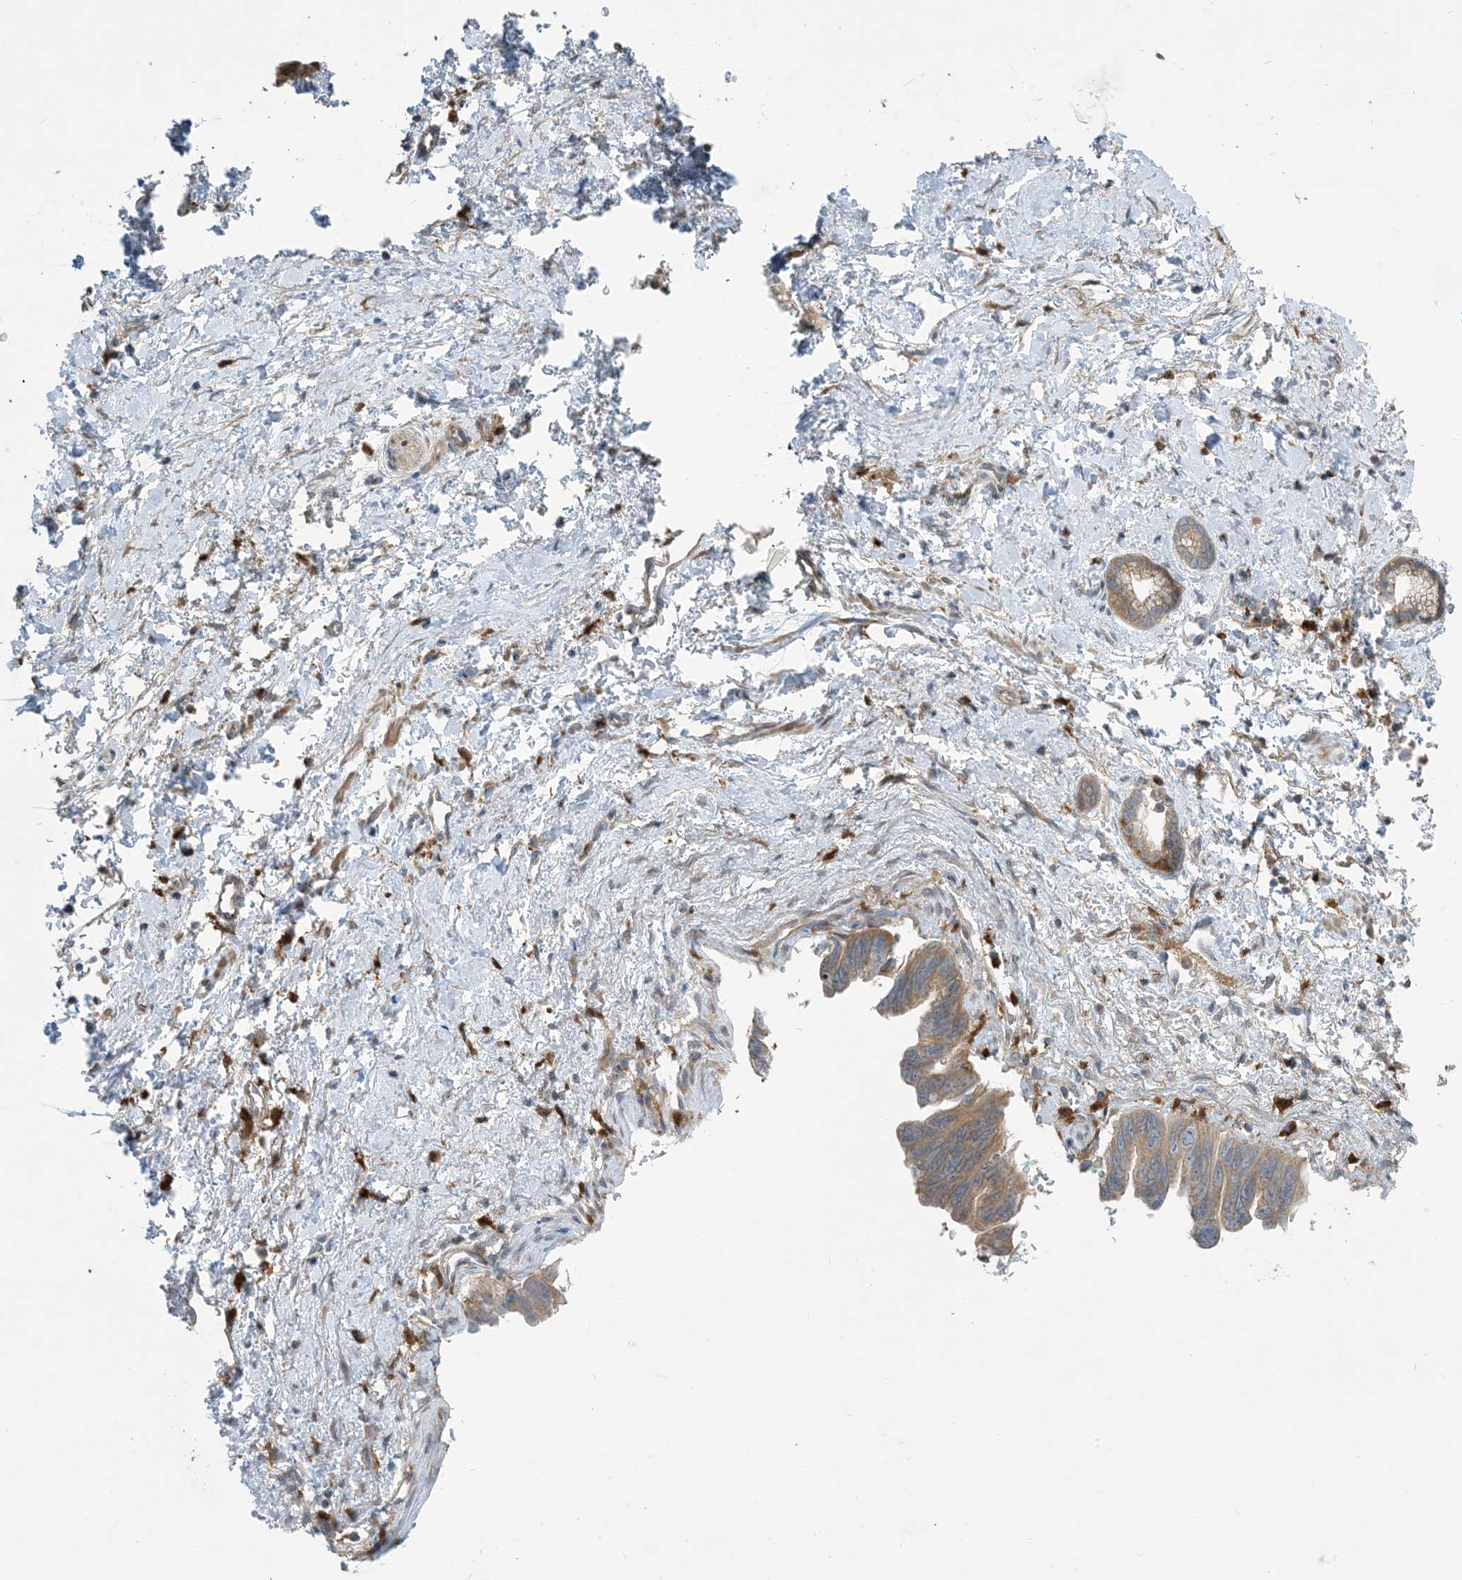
{"staining": {"intensity": "weak", "quantity": ">75%", "location": "cytoplasmic/membranous"}, "tissue": "pancreatic cancer", "cell_type": "Tumor cells", "image_type": "cancer", "snomed": [{"axis": "morphology", "description": "Adenocarcinoma, NOS"}, {"axis": "topography", "description": "Pancreas"}], "caption": "There is low levels of weak cytoplasmic/membranous staining in tumor cells of pancreatic cancer, as demonstrated by immunohistochemical staining (brown color).", "gene": "NAGK", "patient": {"sex": "female", "age": 72}}